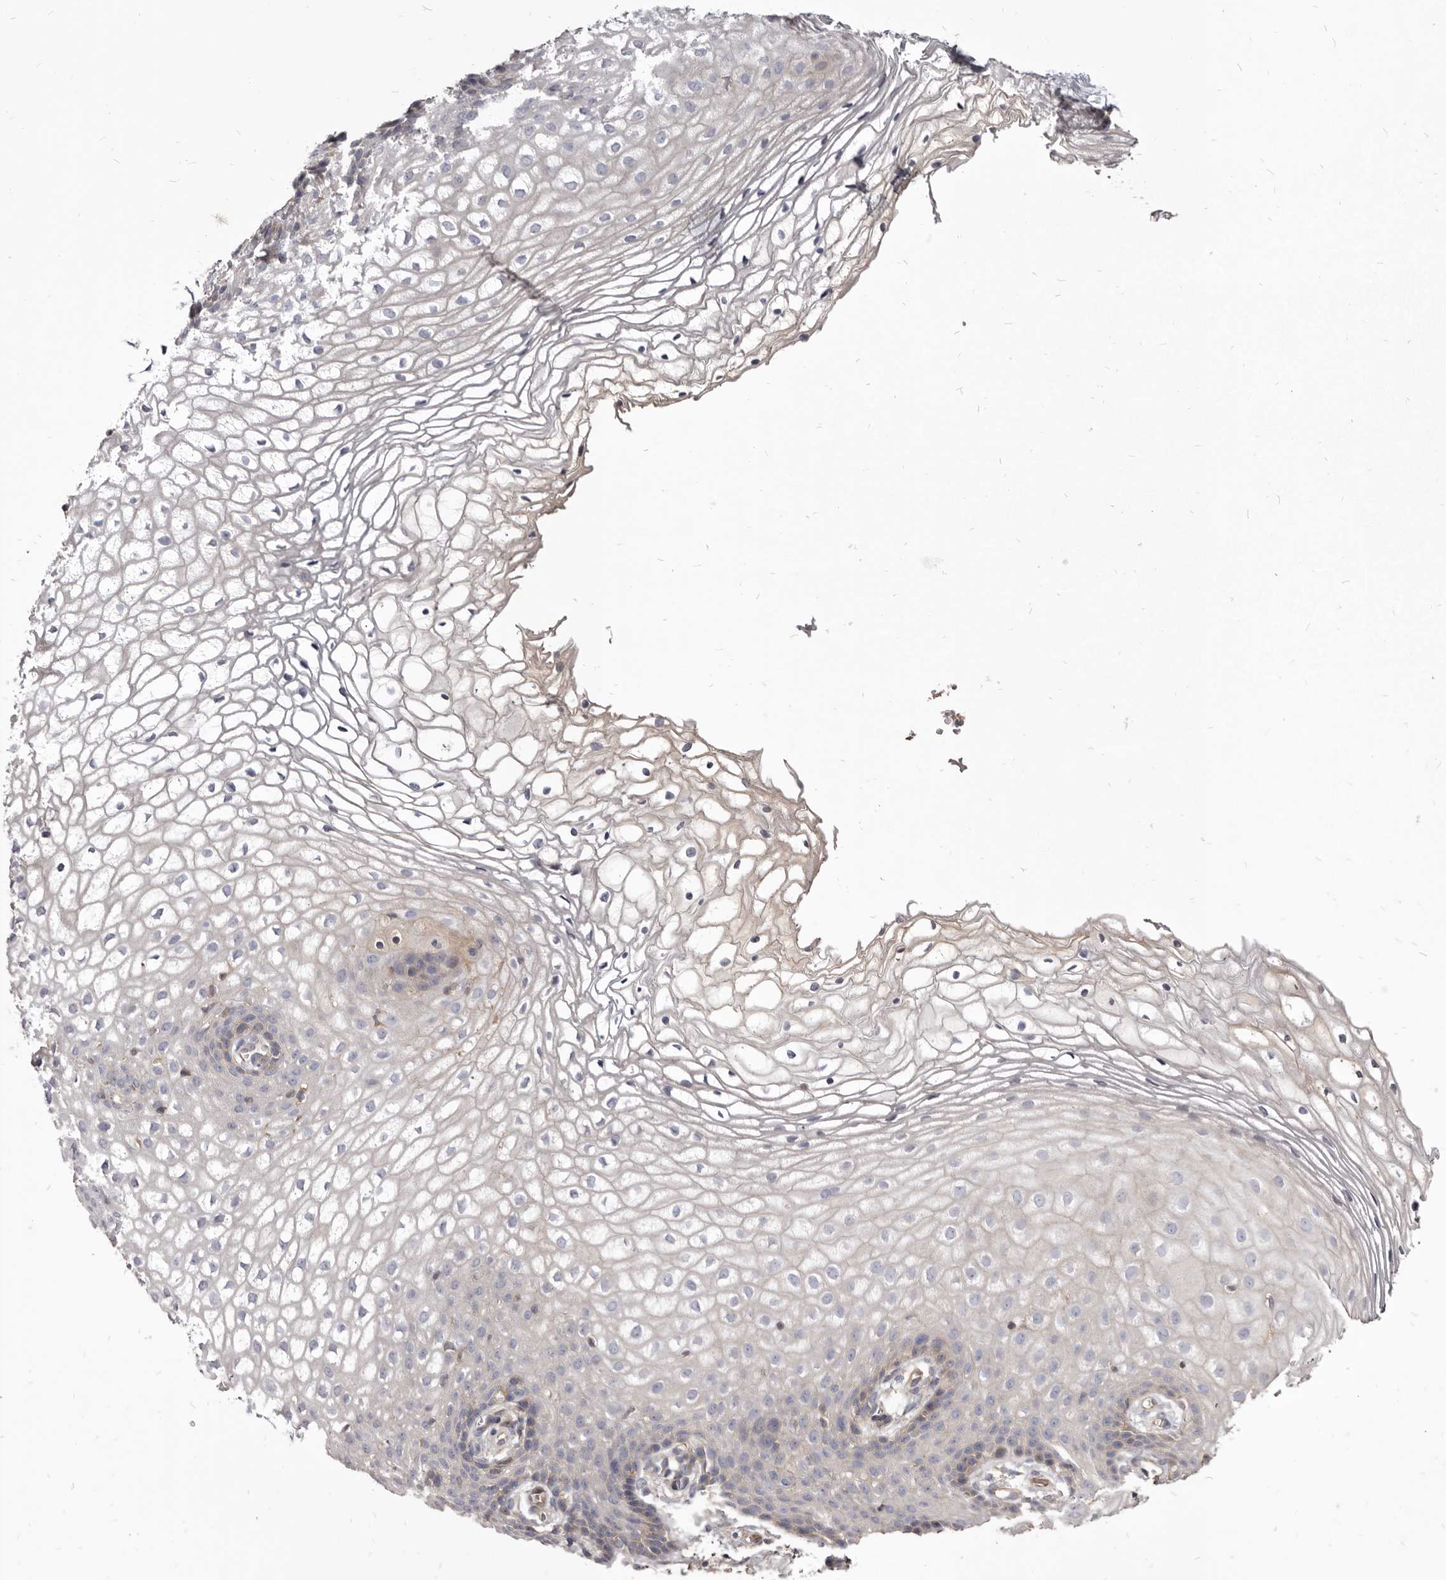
{"staining": {"intensity": "weak", "quantity": "<25%", "location": "cytoplasmic/membranous"}, "tissue": "vagina", "cell_type": "Squamous epithelial cells", "image_type": "normal", "snomed": [{"axis": "morphology", "description": "Normal tissue, NOS"}, {"axis": "topography", "description": "Vagina"}], "caption": "An image of vagina stained for a protein demonstrates no brown staining in squamous epithelial cells.", "gene": "FAS", "patient": {"sex": "female", "age": 60}}